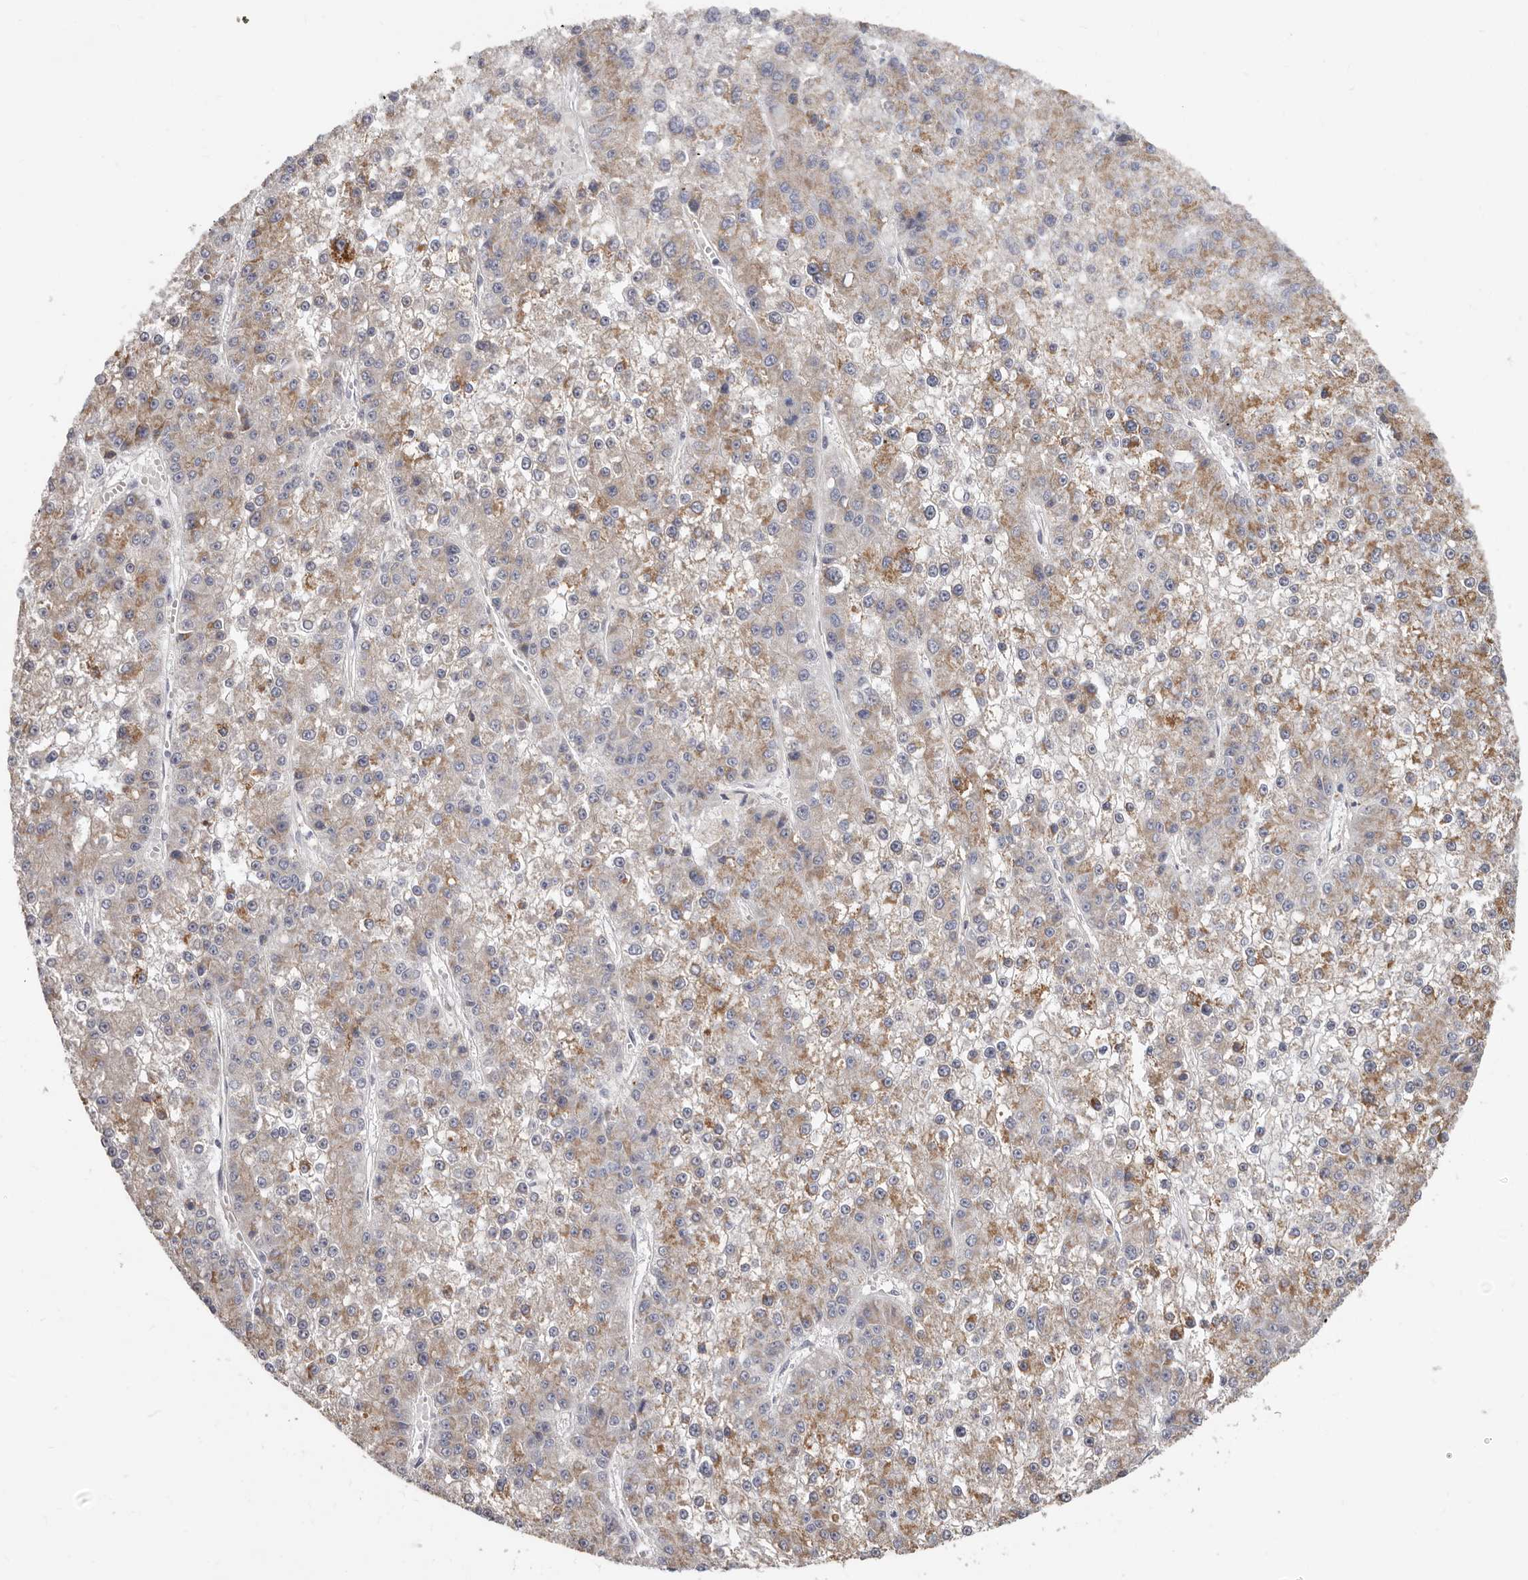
{"staining": {"intensity": "moderate", "quantity": "25%-75%", "location": "cytoplasmic/membranous"}, "tissue": "liver cancer", "cell_type": "Tumor cells", "image_type": "cancer", "snomed": [{"axis": "morphology", "description": "Carcinoma, Hepatocellular, NOS"}, {"axis": "topography", "description": "Liver"}], "caption": "Protein staining of hepatocellular carcinoma (liver) tissue exhibits moderate cytoplasmic/membranous positivity in approximately 25%-75% of tumor cells.", "gene": "SPTA1", "patient": {"sex": "female", "age": 73}}